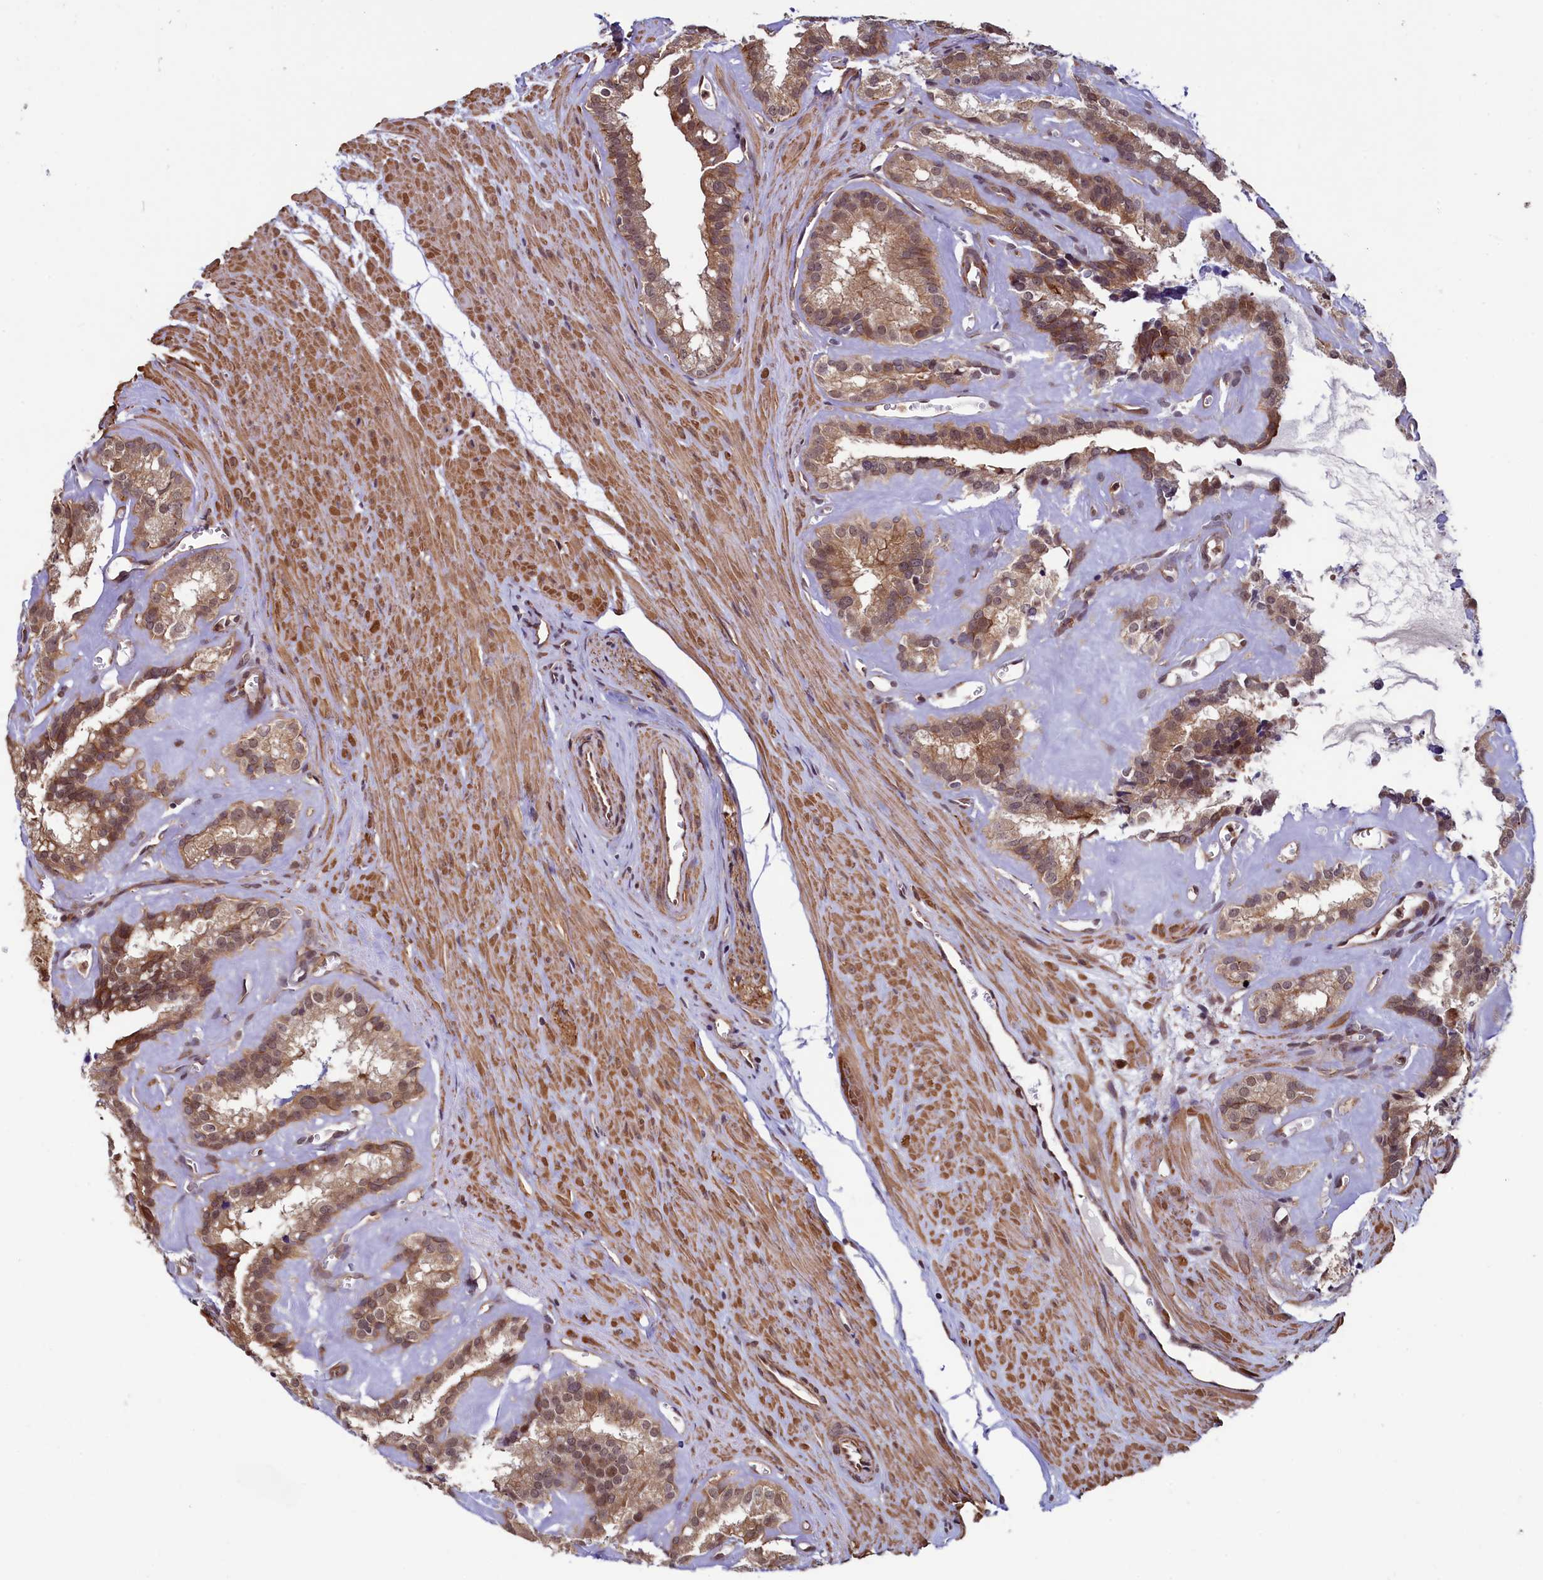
{"staining": {"intensity": "moderate", "quantity": "25%-75%", "location": "cytoplasmic/membranous,nuclear"}, "tissue": "seminal vesicle", "cell_type": "Glandular cells", "image_type": "normal", "snomed": [{"axis": "morphology", "description": "Normal tissue, NOS"}, {"axis": "topography", "description": "Prostate"}, {"axis": "topography", "description": "Seminal veicle"}], "caption": "High-power microscopy captured an IHC image of unremarkable seminal vesicle, revealing moderate cytoplasmic/membranous,nuclear staining in about 25%-75% of glandular cells. (brown staining indicates protein expression, while blue staining denotes nuclei).", "gene": "LEO1", "patient": {"sex": "male", "age": 59}}